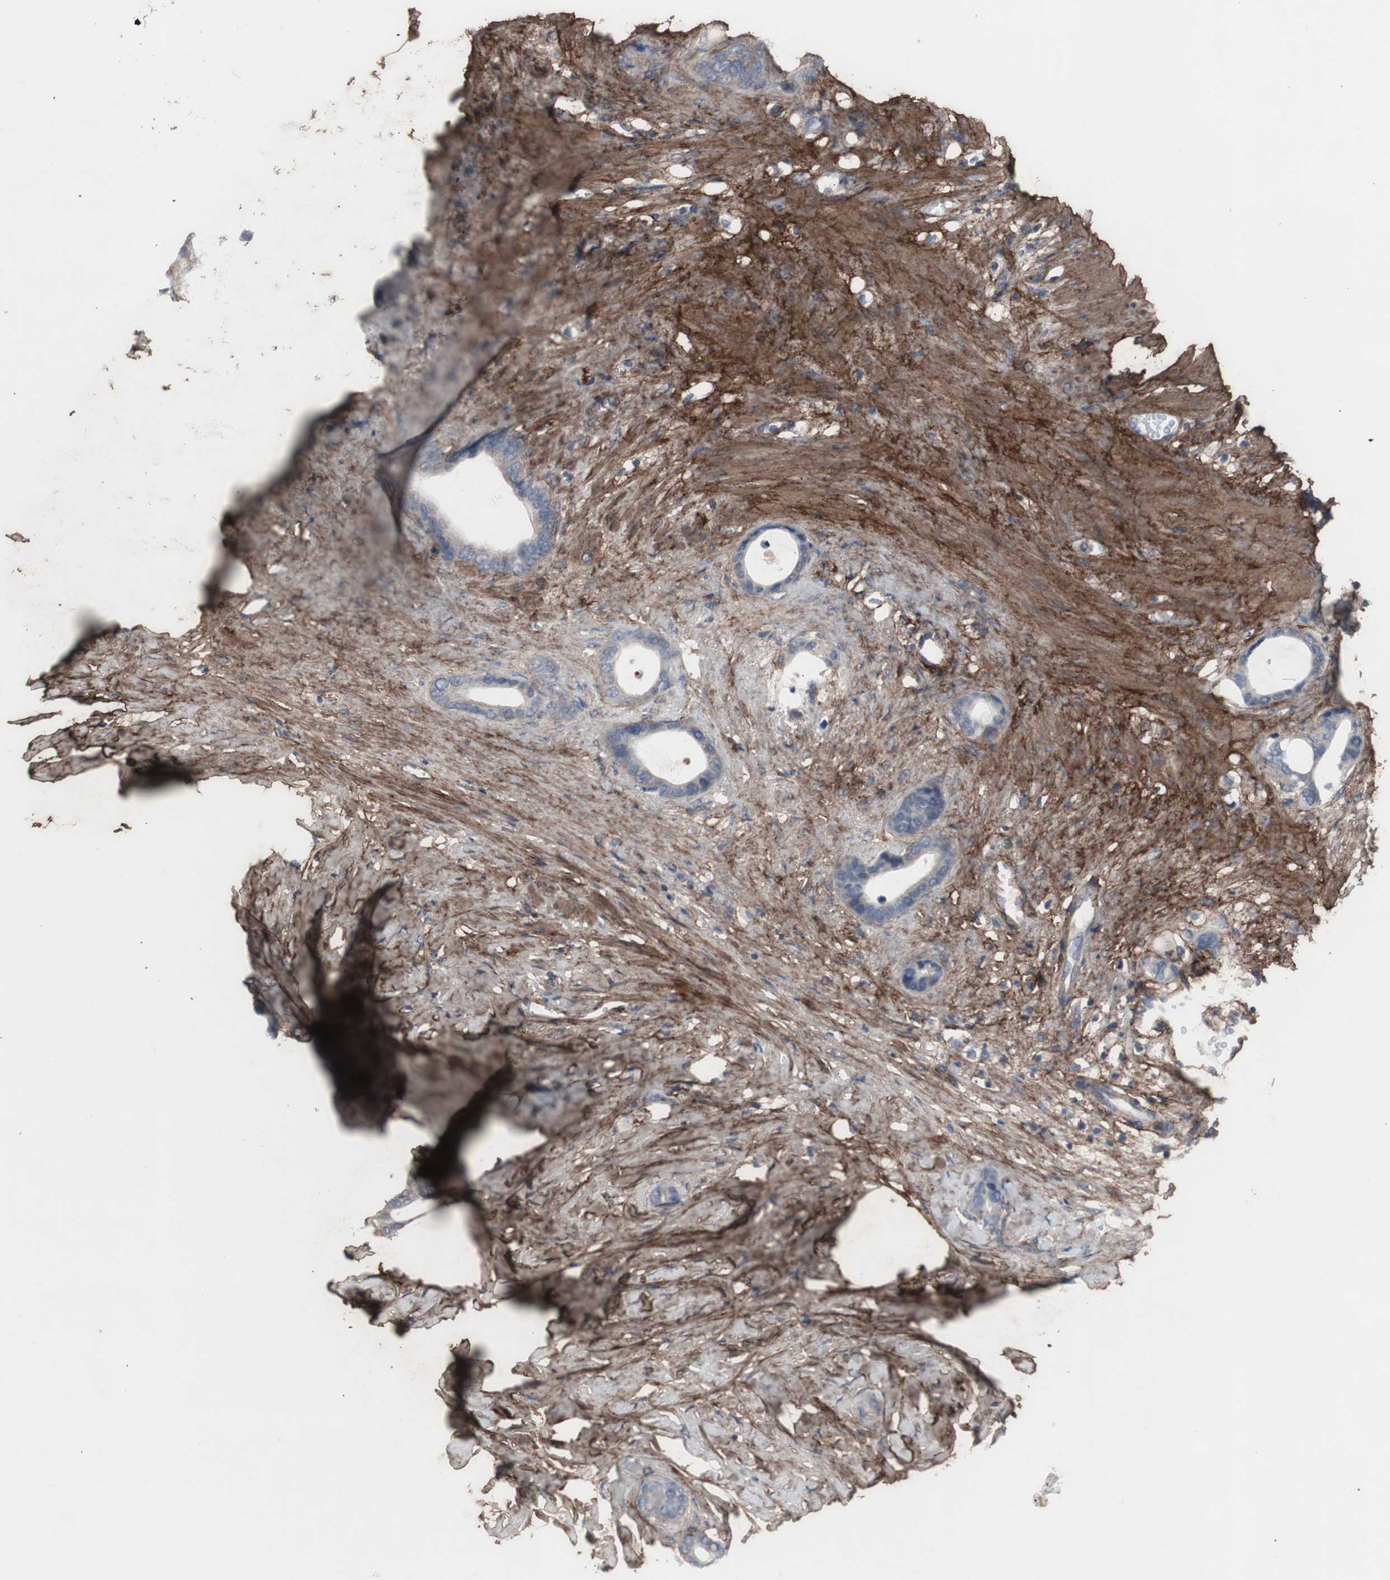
{"staining": {"intensity": "negative", "quantity": "none", "location": "none"}, "tissue": "stomach cancer", "cell_type": "Tumor cells", "image_type": "cancer", "snomed": [{"axis": "morphology", "description": "Adenocarcinoma, NOS"}, {"axis": "topography", "description": "Stomach"}], "caption": "This is an IHC micrograph of stomach adenocarcinoma. There is no staining in tumor cells.", "gene": "COL6A2", "patient": {"sex": "female", "age": 75}}